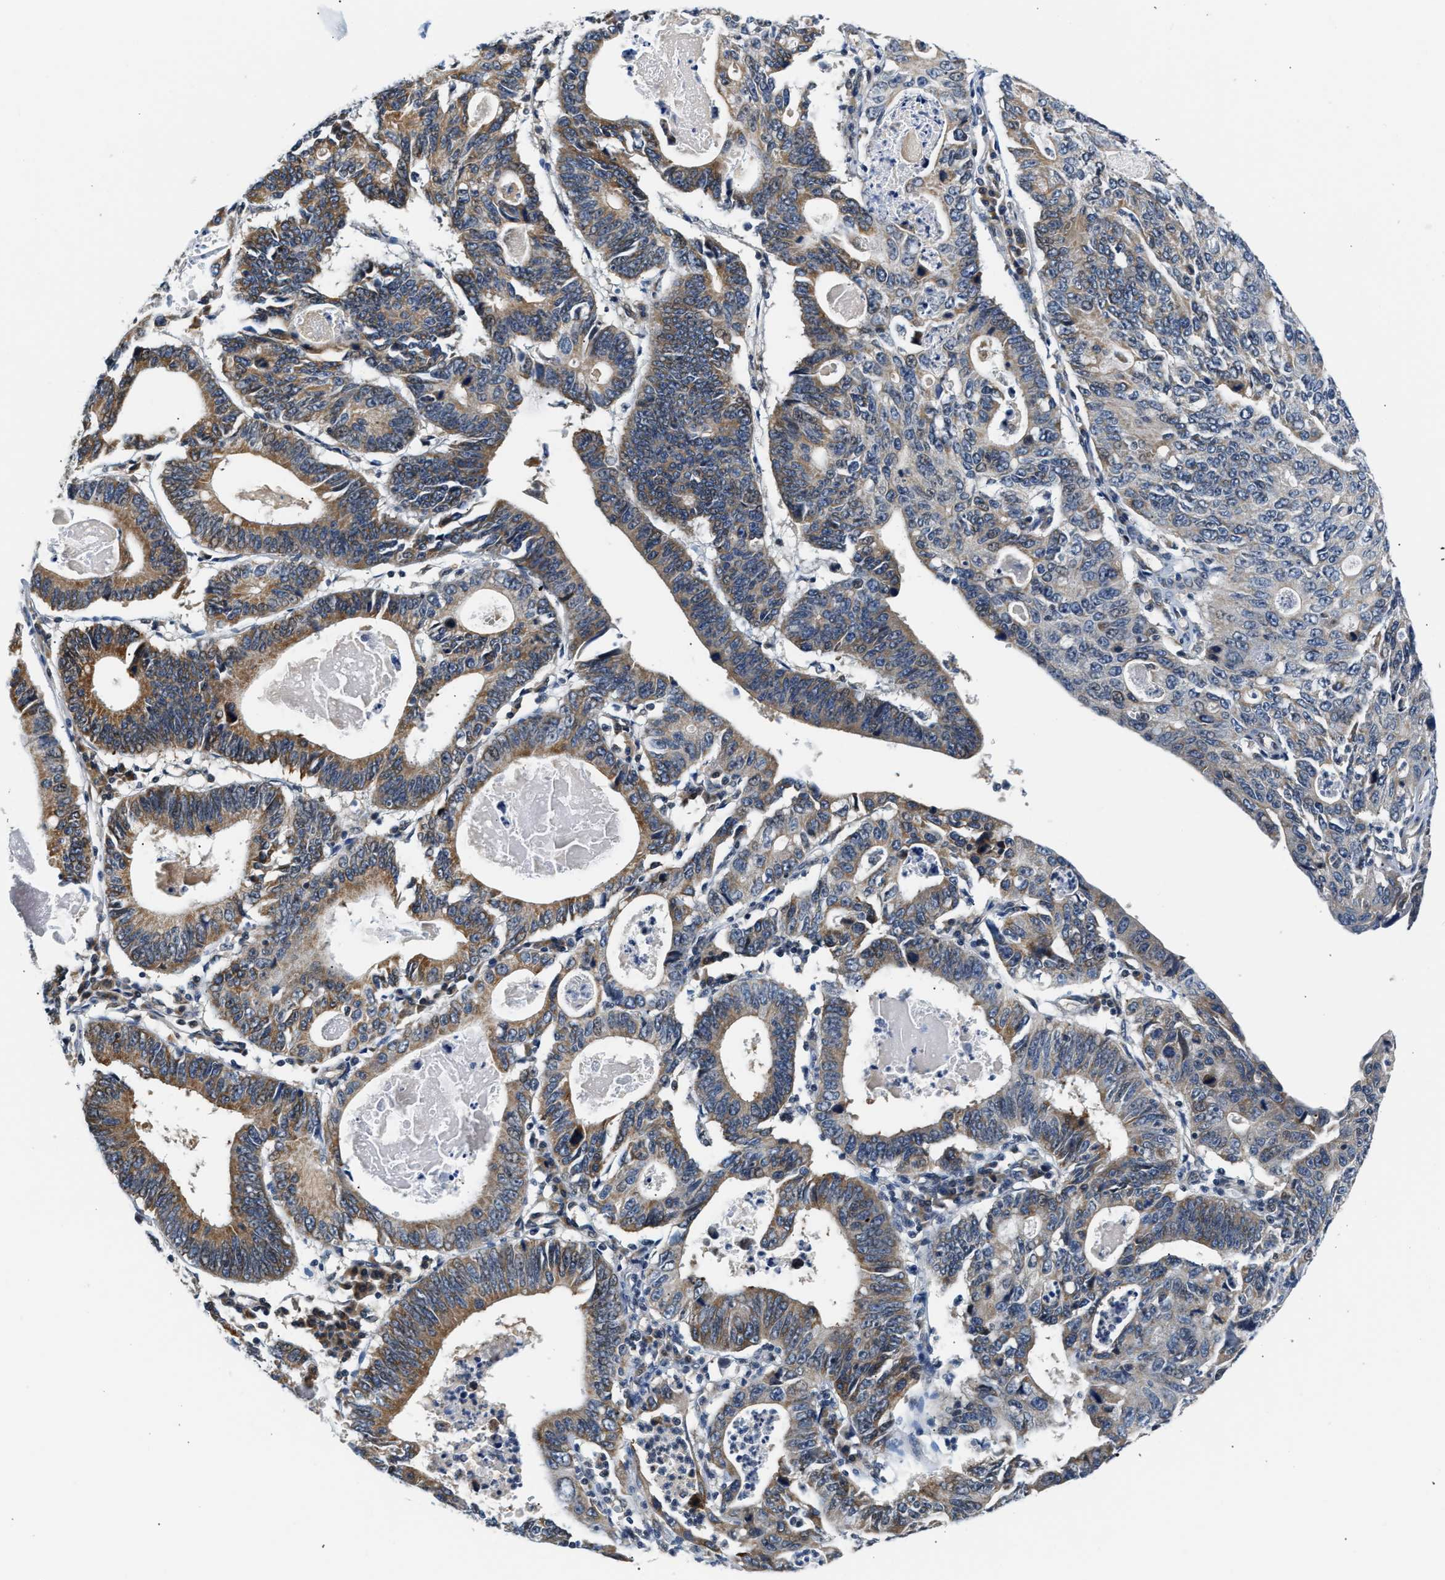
{"staining": {"intensity": "moderate", "quantity": ">75%", "location": "cytoplasmic/membranous"}, "tissue": "stomach cancer", "cell_type": "Tumor cells", "image_type": "cancer", "snomed": [{"axis": "morphology", "description": "Adenocarcinoma, NOS"}, {"axis": "topography", "description": "Stomach"}], "caption": "The photomicrograph shows a brown stain indicating the presence of a protein in the cytoplasmic/membranous of tumor cells in adenocarcinoma (stomach).", "gene": "TNIP2", "patient": {"sex": "male", "age": 59}}